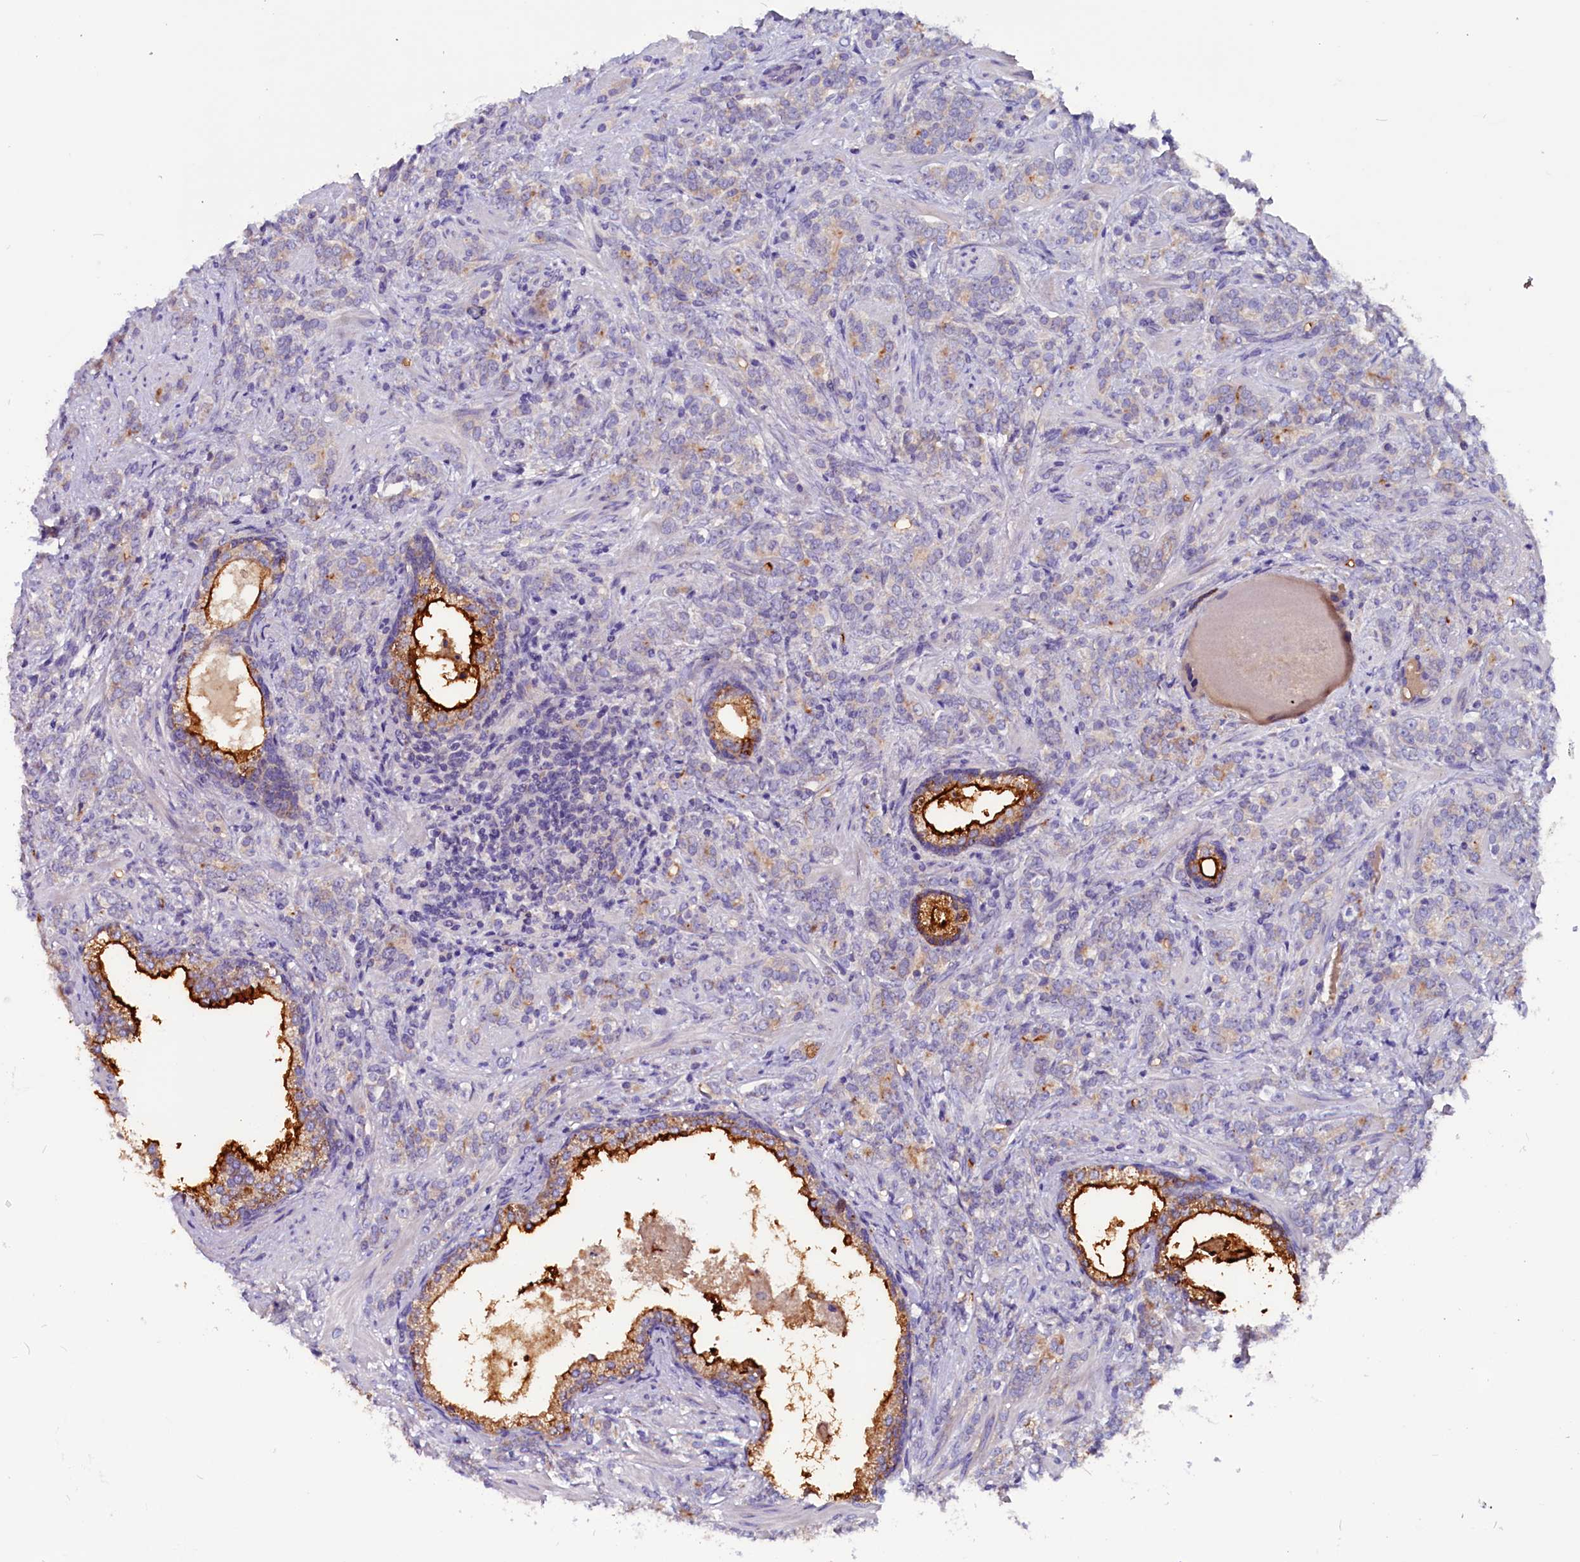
{"staining": {"intensity": "weak", "quantity": "25%-75%", "location": "cytoplasmic/membranous"}, "tissue": "prostate cancer", "cell_type": "Tumor cells", "image_type": "cancer", "snomed": [{"axis": "morphology", "description": "Adenocarcinoma, High grade"}, {"axis": "topography", "description": "Prostate"}], "caption": "Prostate adenocarcinoma (high-grade) stained with DAB (3,3'-diaminobenzidine) IHC shows low levels of weak cytoplasmic/membranous staining in approximately 25%-75% of tumor cells. The staining was performed using DAB (3,3'-diaminobenzidine), with brown indicating positive protein expression. Nuclei are stained blue with hematoxylin.", "gene": "CCBE1", "patient": {"sex": "male", "age": 64}}